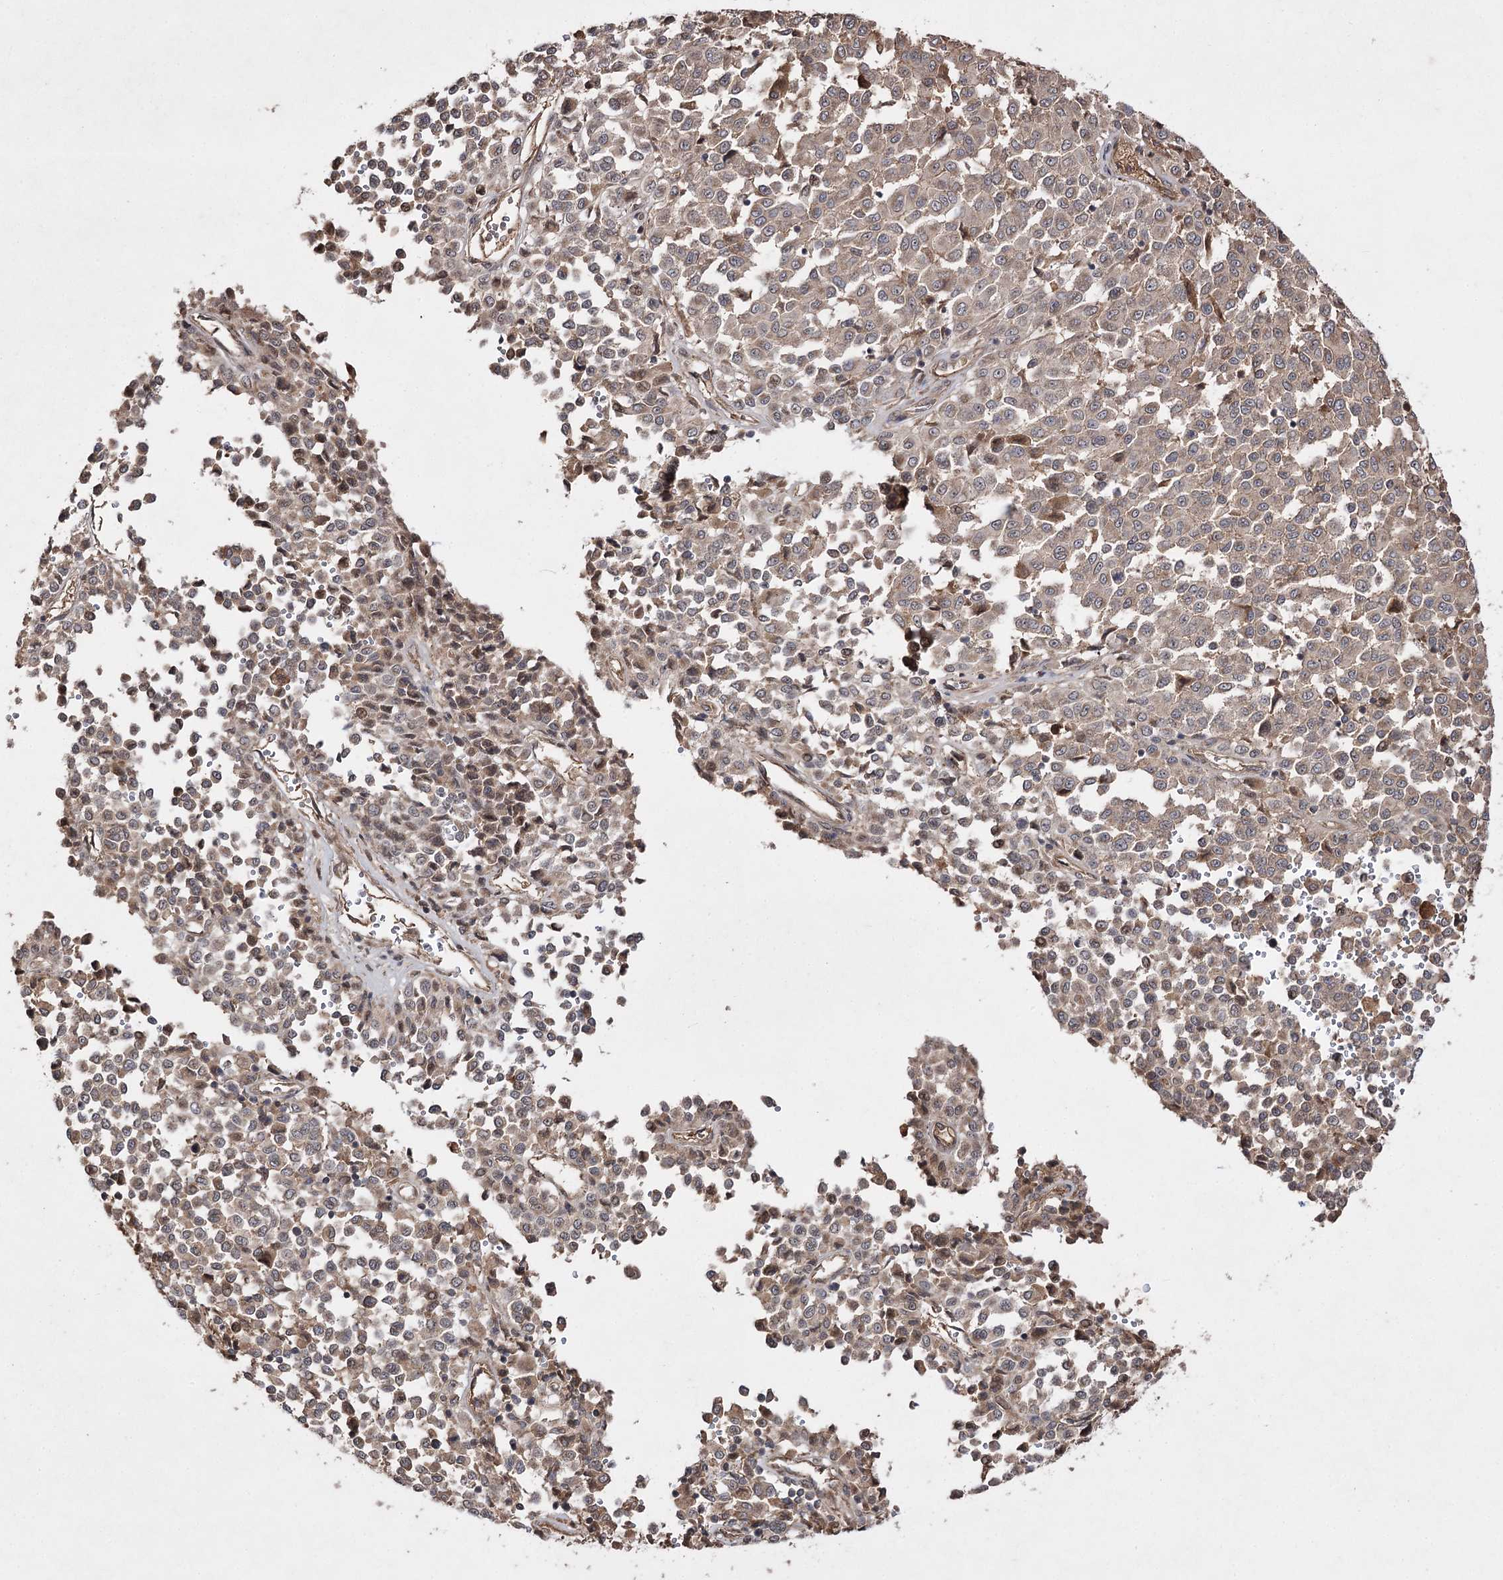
{"staining": {"intensity": "moderate", "quantity": ">75%", "location": "cytoplasmic/membranous"}, "tissue": "melanoma", "cell_type": "Tumor cells", "image_type": "cancer", "snomed": [{"axis": "morphology", "description": "Malignant melanoma, Metastatic site"}, {"axis": "topography", "description": "Pancreas"}], "caption": "A brown stain shows moderate cytoplasmic/membranous expression of a protein in human malignant melanoma (metastatic site) tumor cells. (IHC, brightfield microscopy, high magnification).", "gene": "FANCL", "patient": {"sex": "female", "age": 30}}